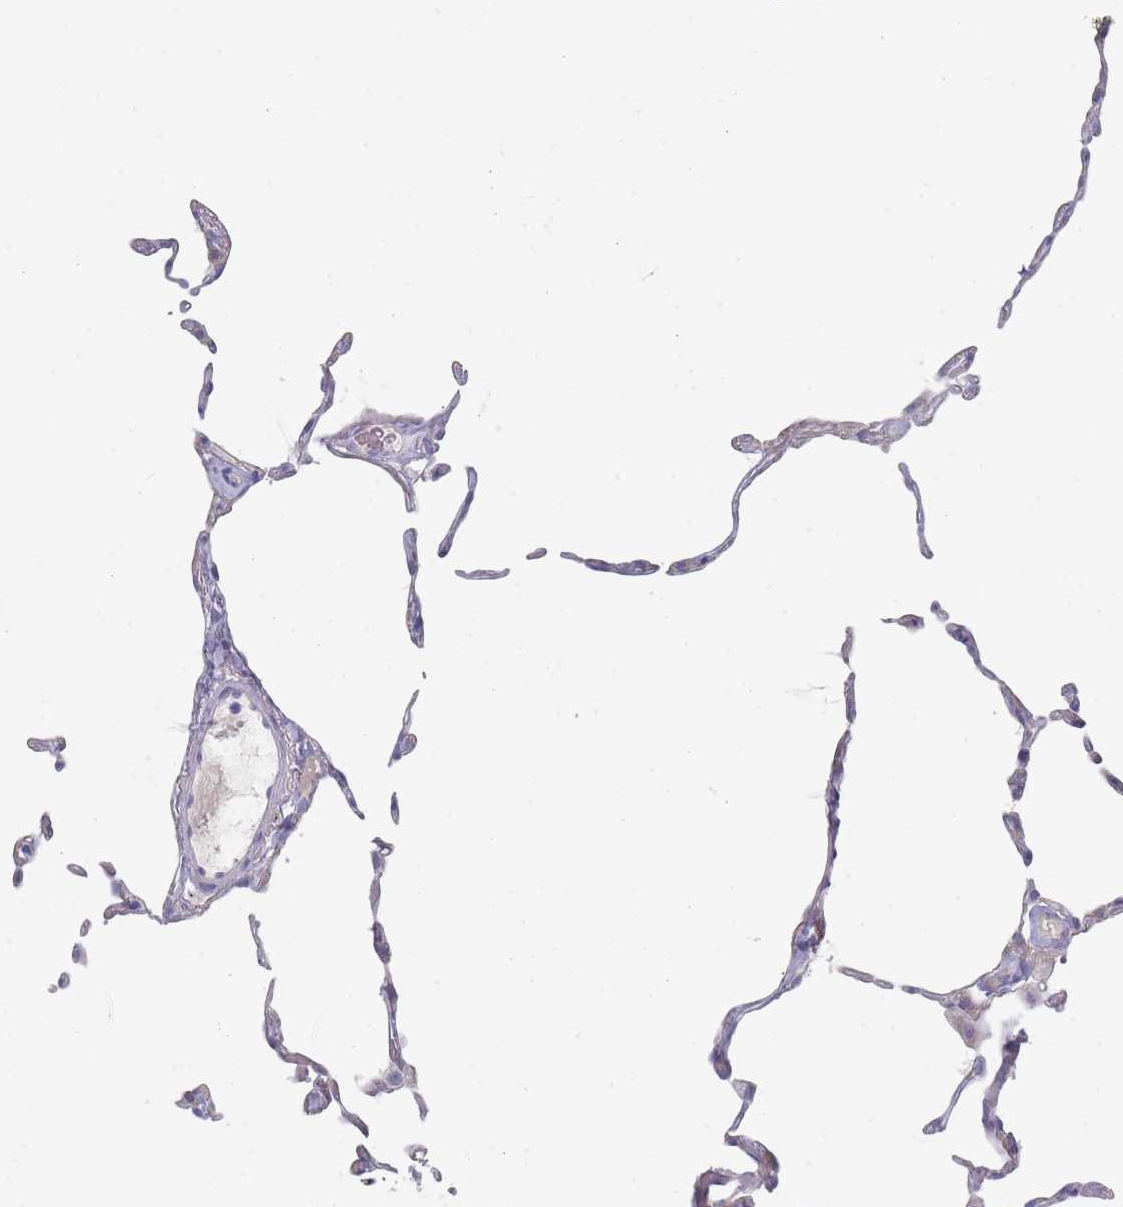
{"staining": {"intensity": "negative", "quantity": "none", "location": "none"}, "tissue": "lung", "cell_type": "Alveolar cells", "image_type": "normal", "snomed": [{"axis": "morphology", "description": "Normal tissue, NOS"}, {"axis": "topography", "description": "Lung"}], "caption": "High magnification brightfield microscopy of benign lung stained with DAB (3,3'-diaminobenzidine) (brown) and counterstained with hematoxylin (blue): alveolar cells show no significant expression.", "gene": "SPATS1", "patient": {"sex": "female", "age": 57}}